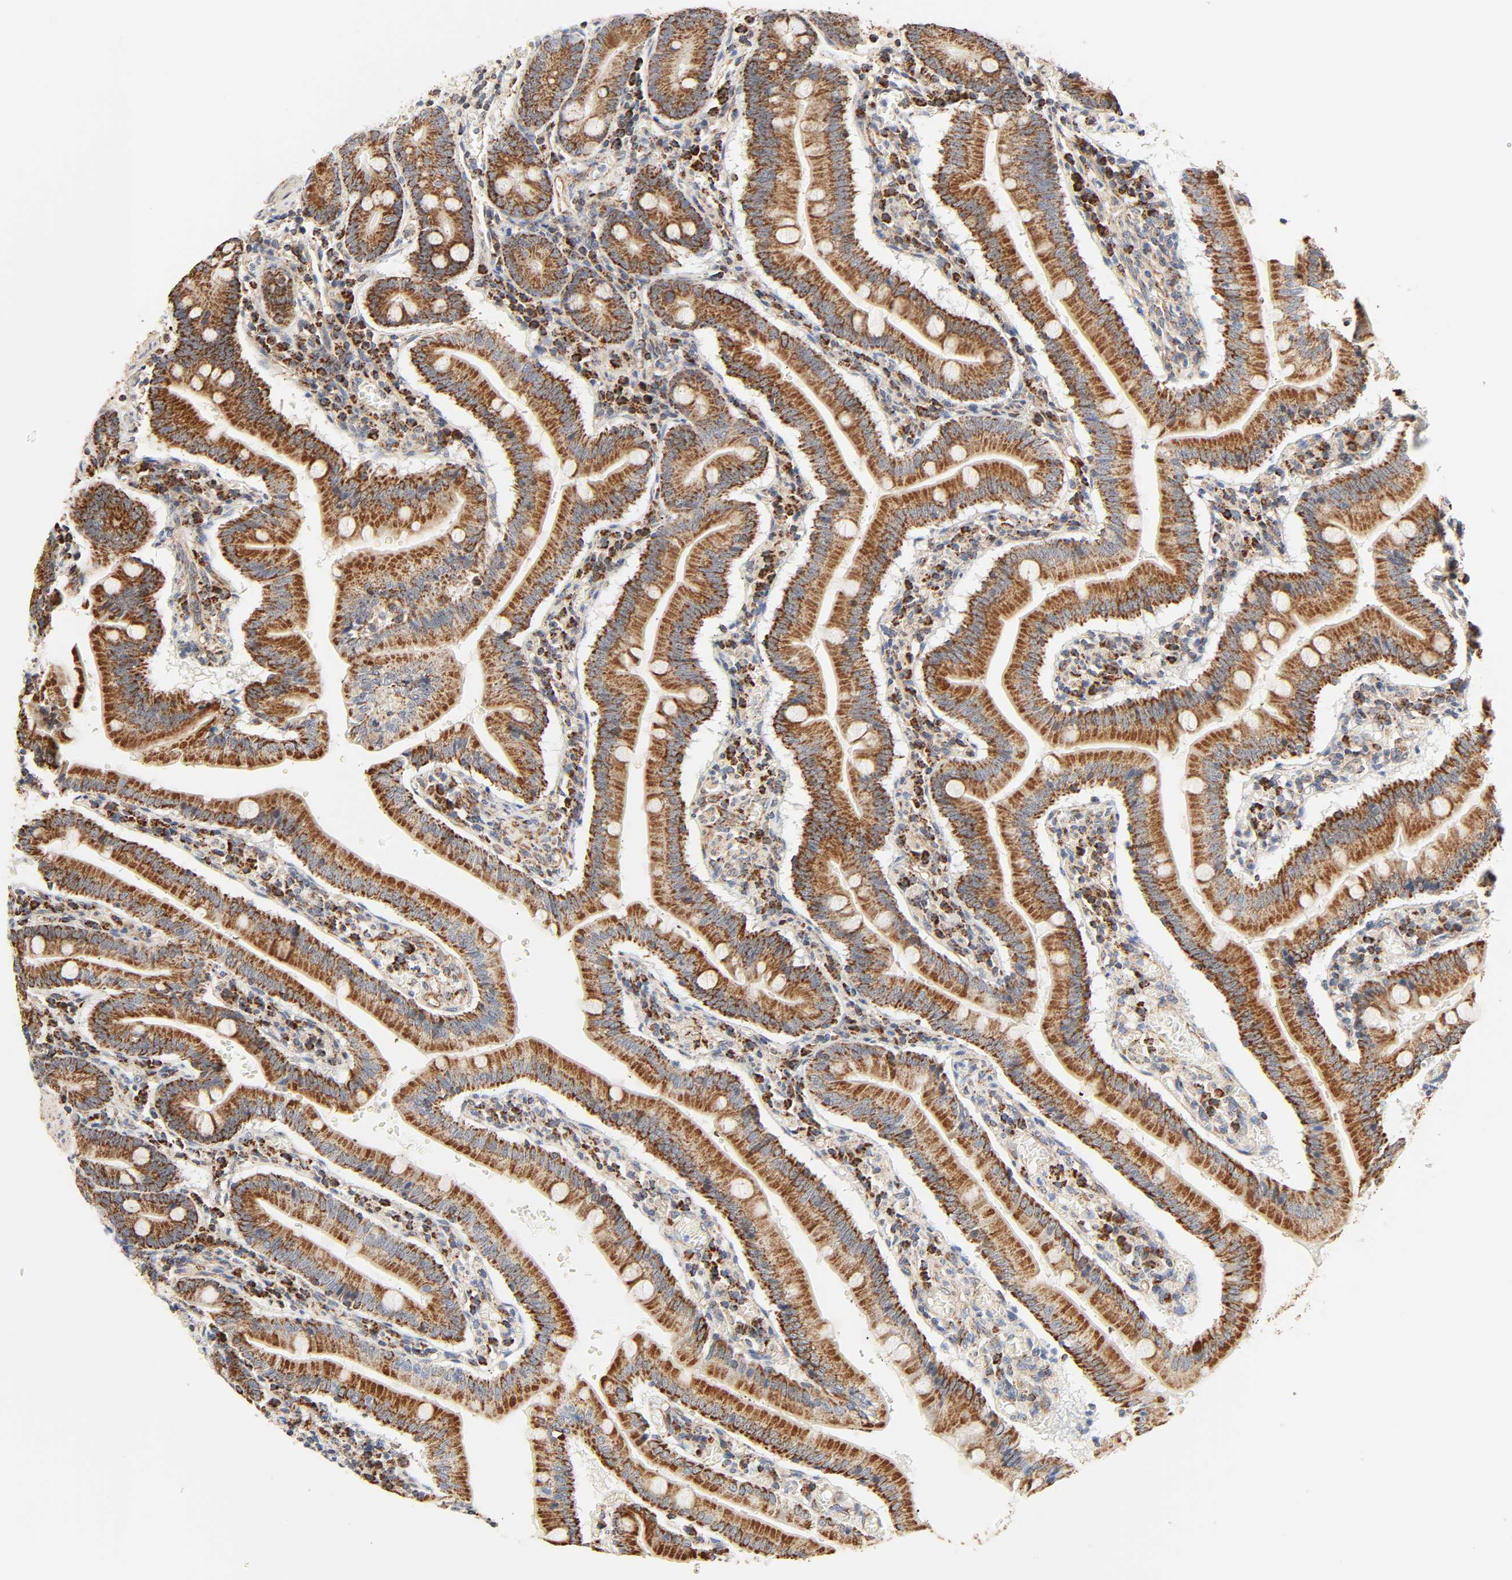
{"staining": {"intensity": "moderate", "quantity": ">75%", "location": "cytoplasmic/membranous"}, "tissue": "small intestine", "cell_type": "Glandular cells", "image_type": "normal", "snomed": [{"axis": "morphology", "description": "Normal tissue, NOS"}, {"axis": "topography", "description": "Small intestine"}], "caption": "An immunohistochemistry (IHC) image of benign tissue is shown. Protein staining in brown labels moderate cytoplasmic/membranous positivity in small intestine within glandular cells. (DAB = brown stain, brightfield microscopy at high magnification).", "gene": "ZMAT5", "patient": {"sex": "male", "age": 71}}